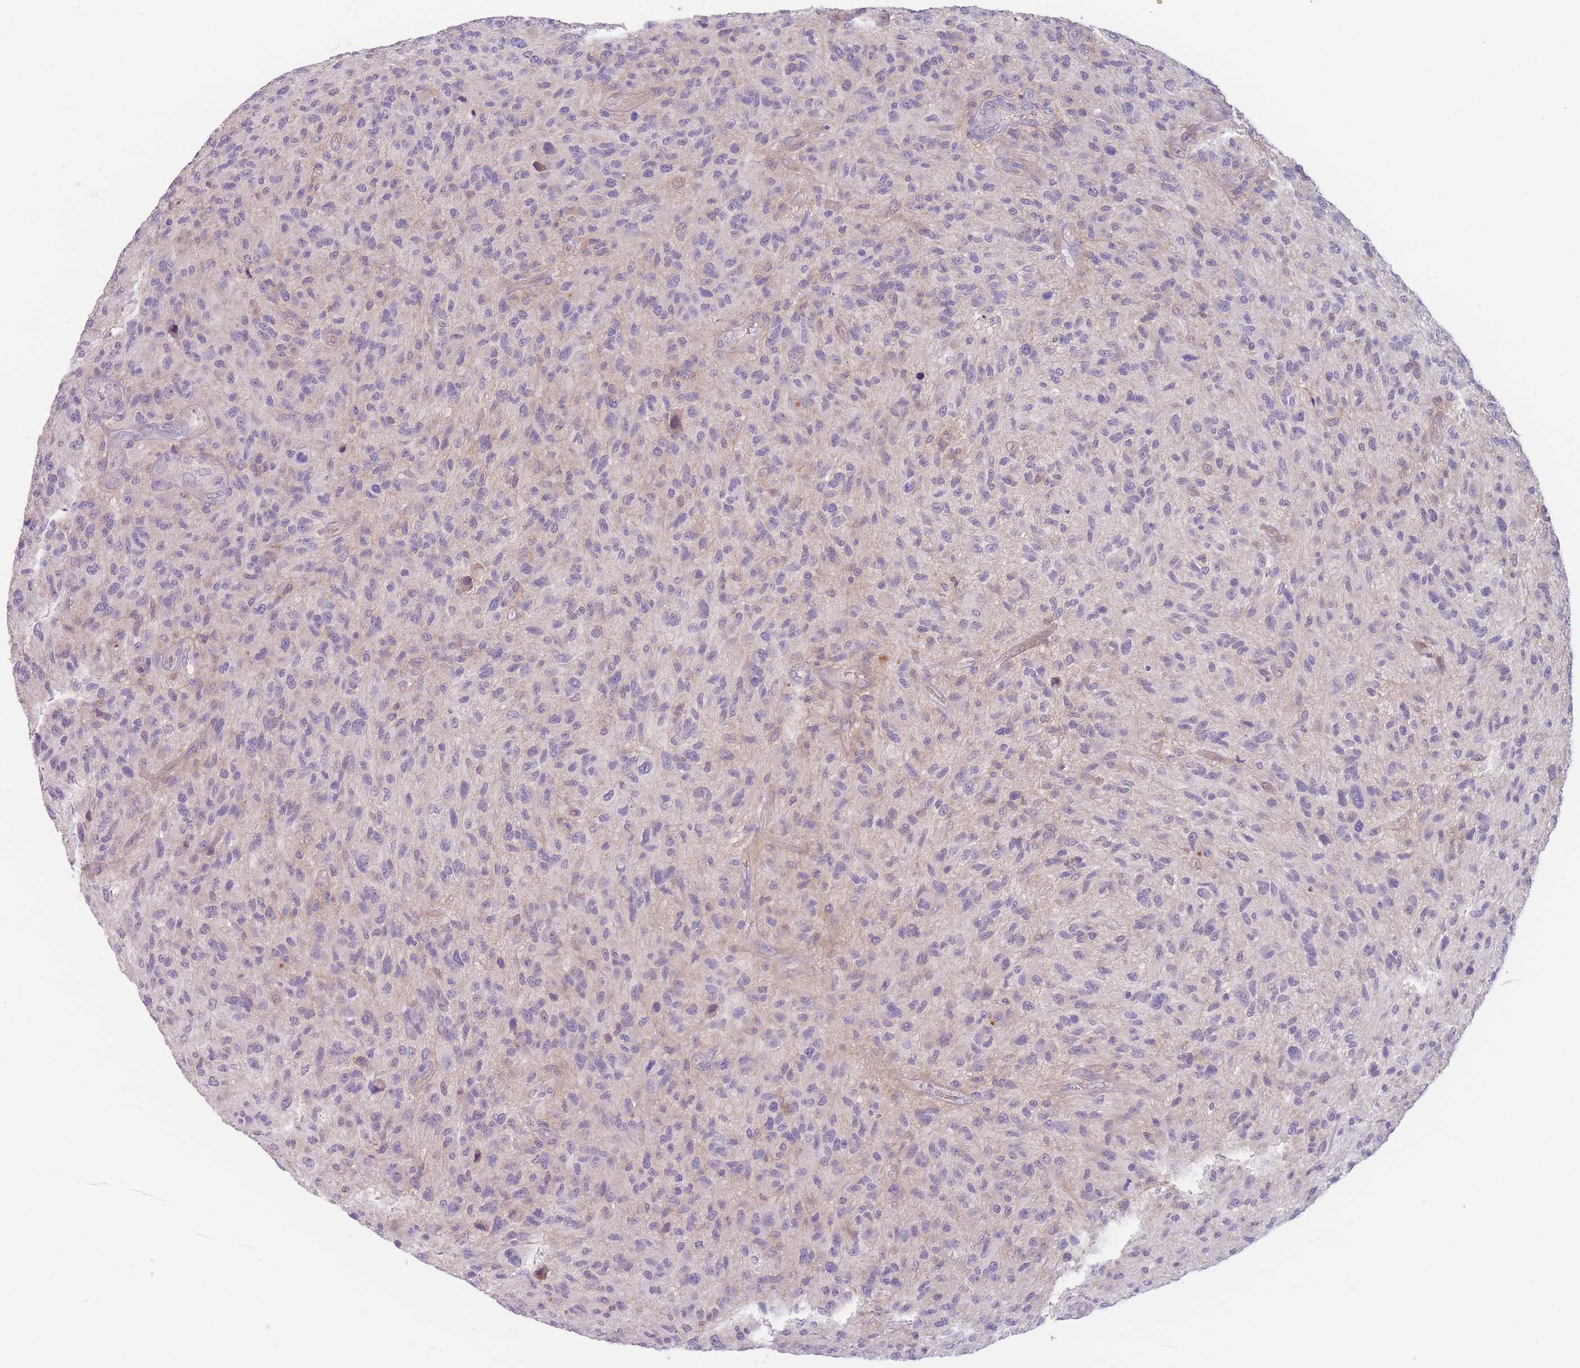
{"staining": {"intensity": "negative", "quantity": "none", "location": "none"}, "tissue": "glioma", "cell_type": "Tumor cells", "image_type": "cancer", "snomed": [{"axis": "morphology", "description": "Glioma, malignant, High grade"}, {"axis": "topography", "description": "Brain"}], "caption": "Tumor cells are negative for brown protein staining in glioma. (DAB (3,3'-diaminobenzidine) immunohistochemistry visualized using brightfield microscopy, high magnification).", "gene": "WDR93", "patient": {"sex": "male", "age": 47}}